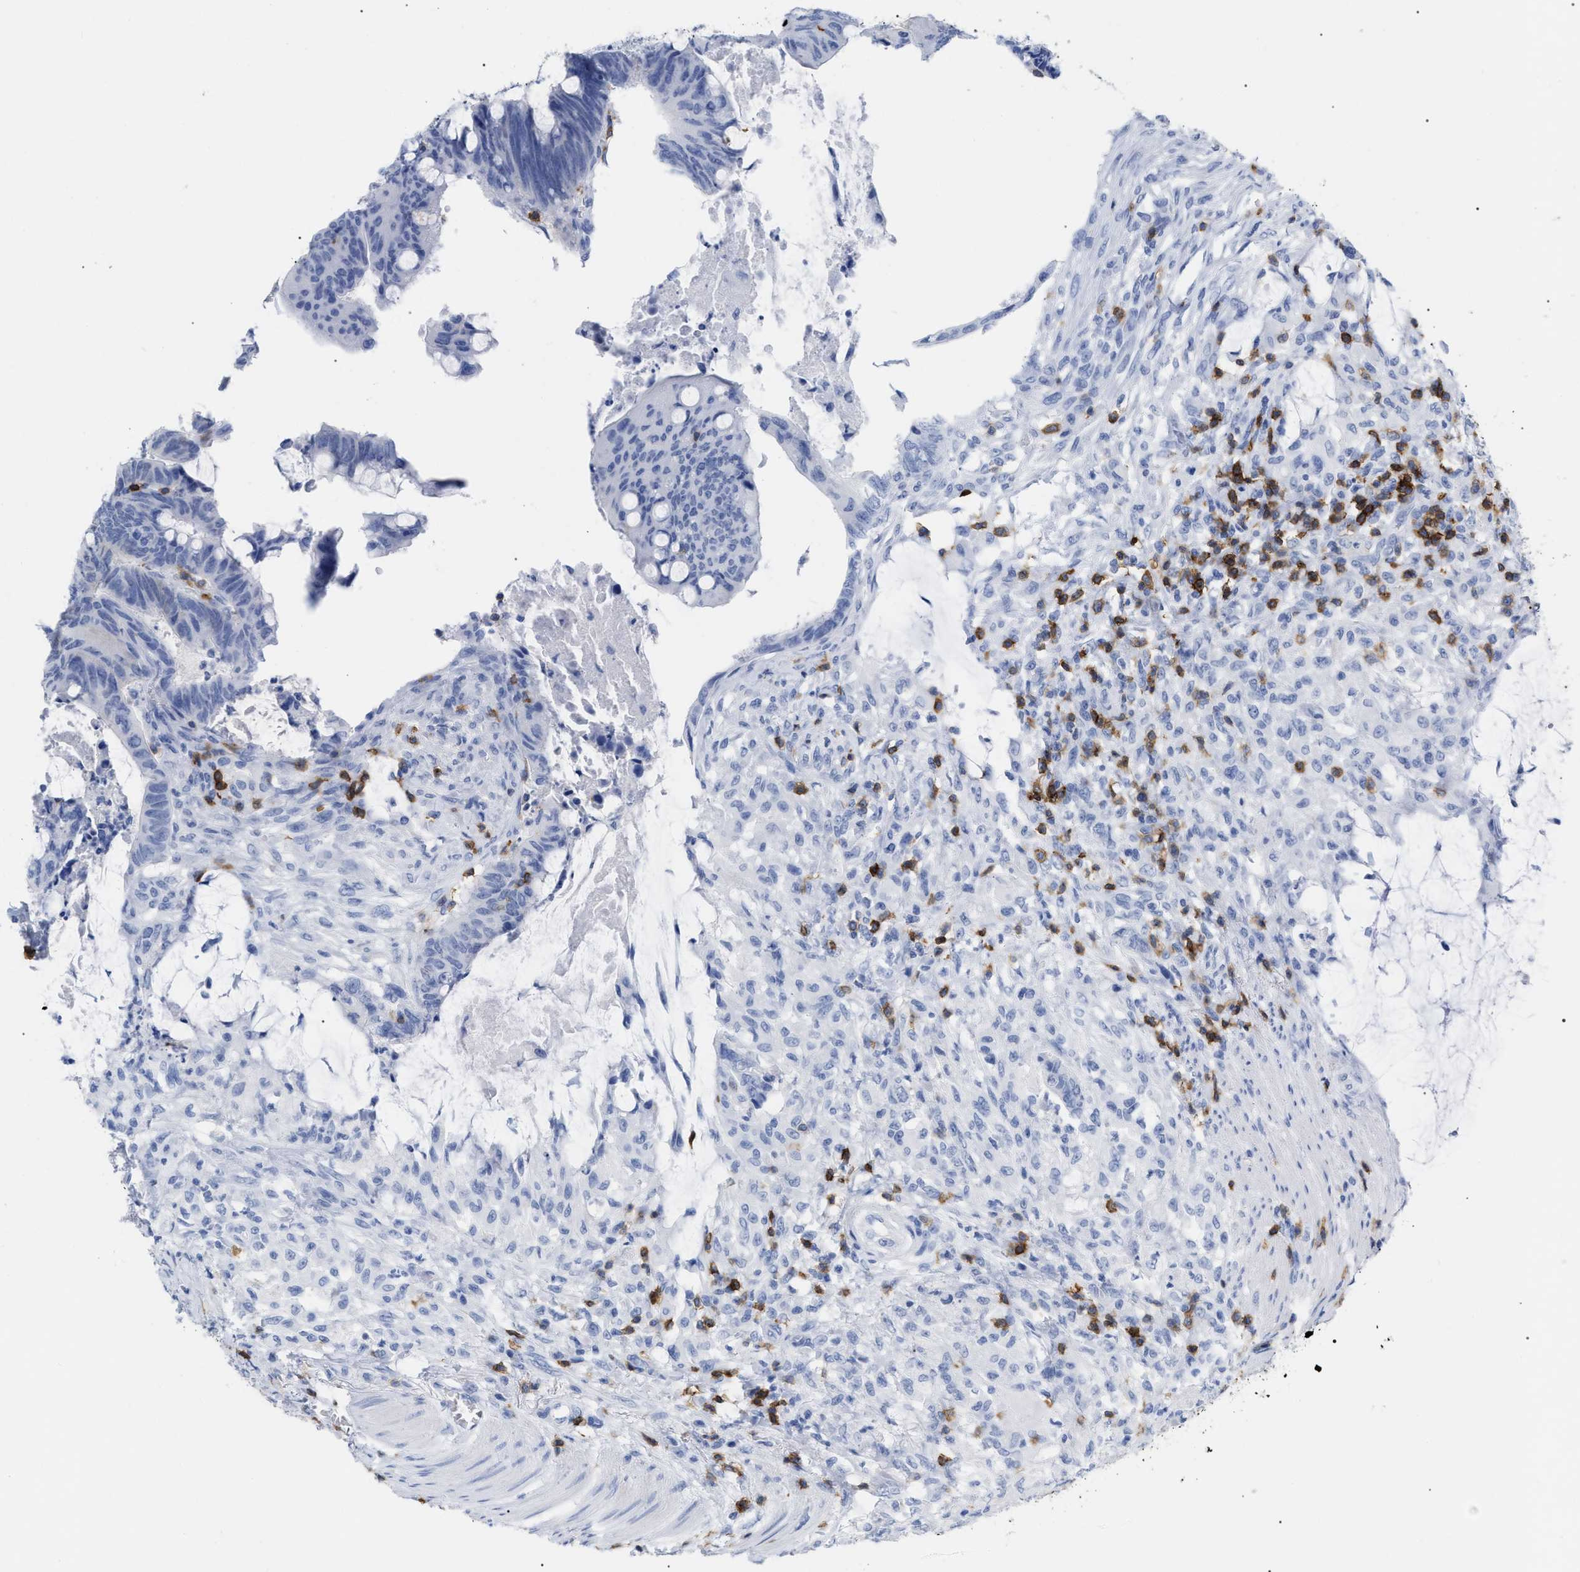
{"staining": {"intensity": "negative", "quantity": "none", "location": "none"}, "tissue": "colorectal cancer", "cell_type": "Tumor cells", "image_type": "cancer", "snomed": [{"axis": "morphology", "description": "Normal tissue, NOS"}, {"axis": "morphology", "description": "Adenocarcinoma, NOS"}, {"axis": "topography", "description": "Rectum"}, {"axis": "topography", "description": "Peripheral nerve tissue"}], "caption": "A micrograph of human colorectal adenocarcinoma is negative for staining in tumor cells.", "gene": "CD5", "patient": {"sex": "male", "age": 92}}